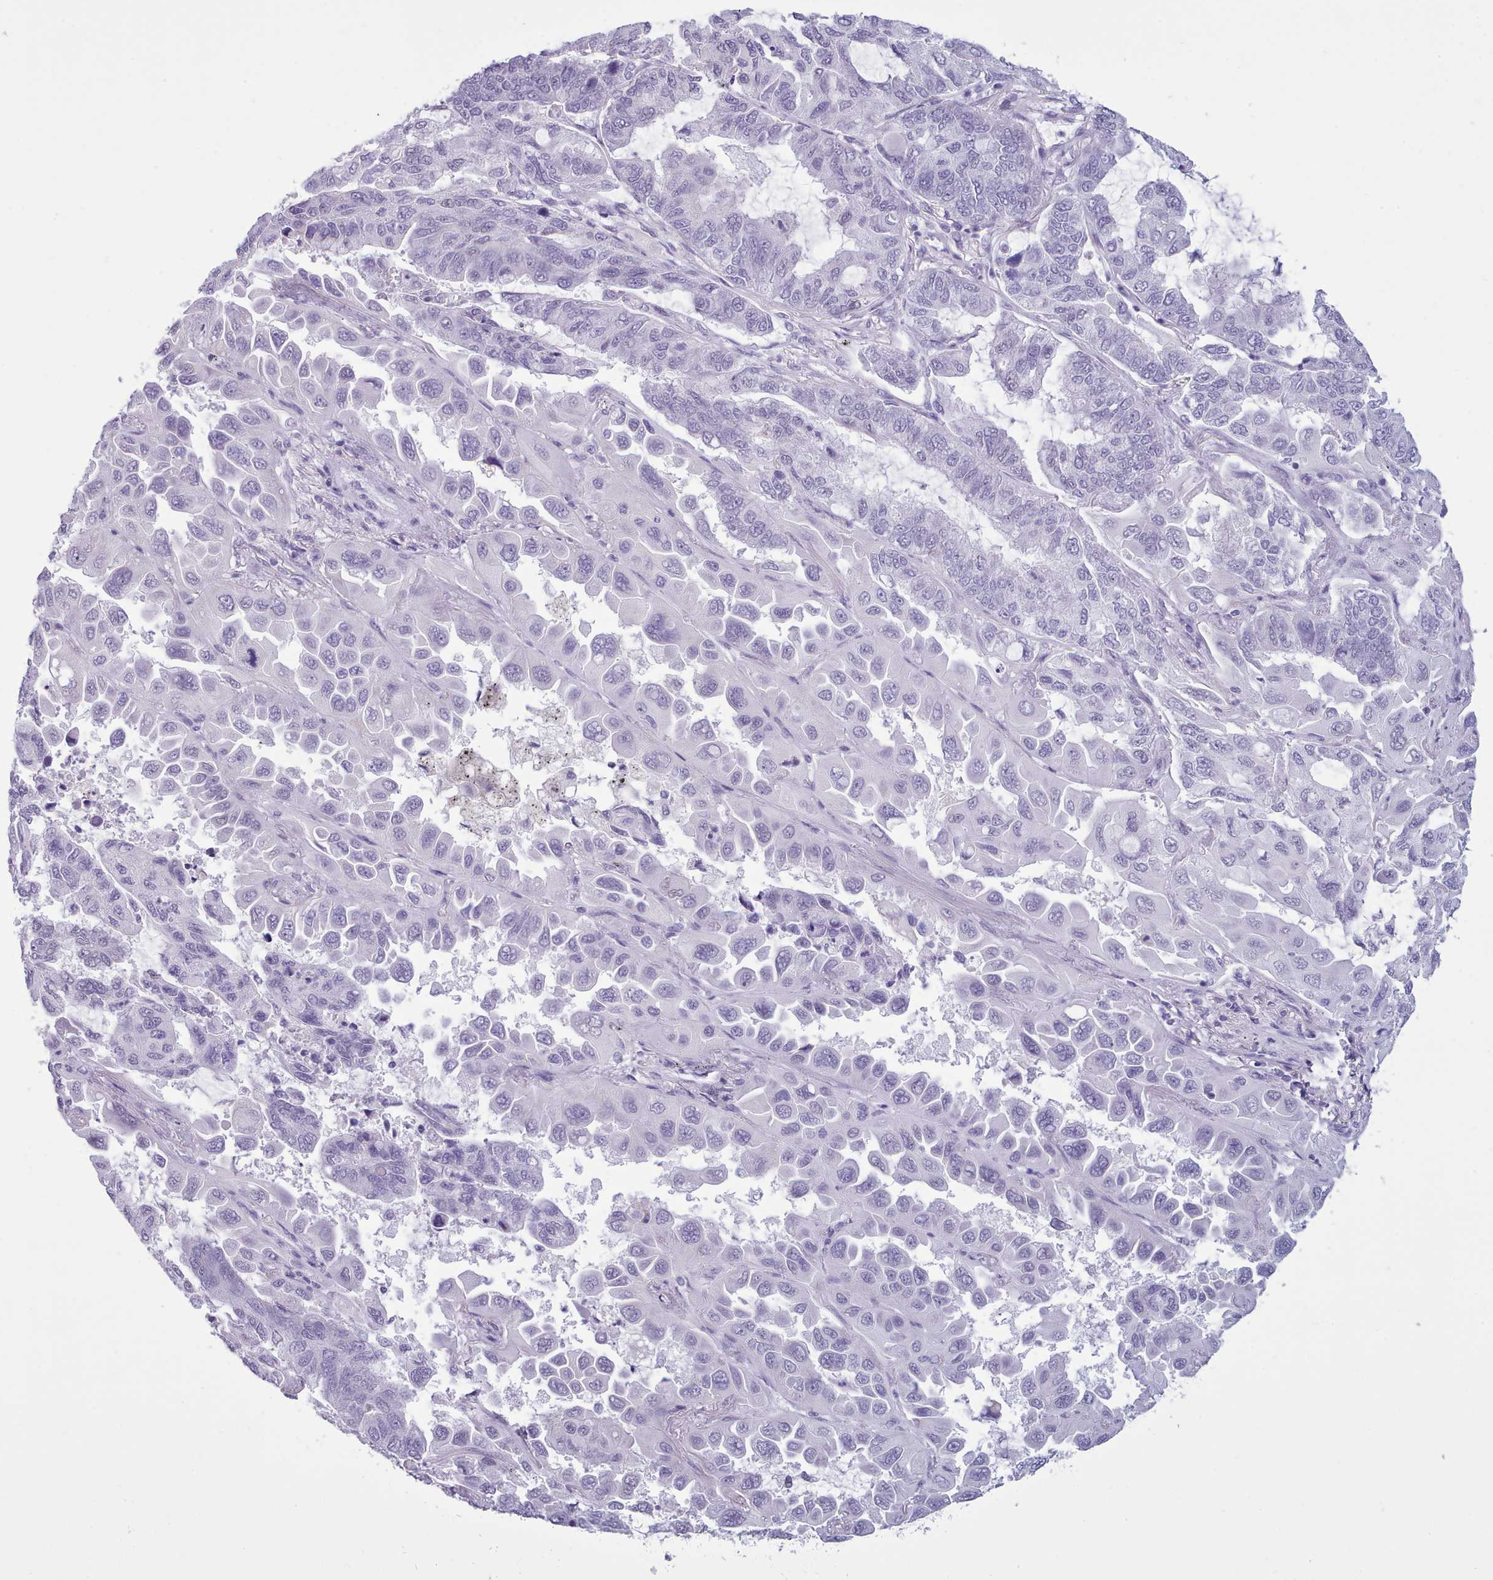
{"staining": {"intensity": "negative", "quantity": "none", "location": "none"}, "tissue": "lung cancer", "cell_type": "Tumor cells", "image_type": "cancer", "snomed": [{"axis": "morphology", "description": "Adenocarcinoma, NOS"}, {"axis": "topography", "description": "Lung"}], "caption": "Tumor cells show no significant protein staining in lung cancer (adenocarcinoma). (Immunohistochemistry (ihc), brightfield microscopy, high magnification).", "gene": "FBXO48", "patient": {"sex": "male", "age": 64}}